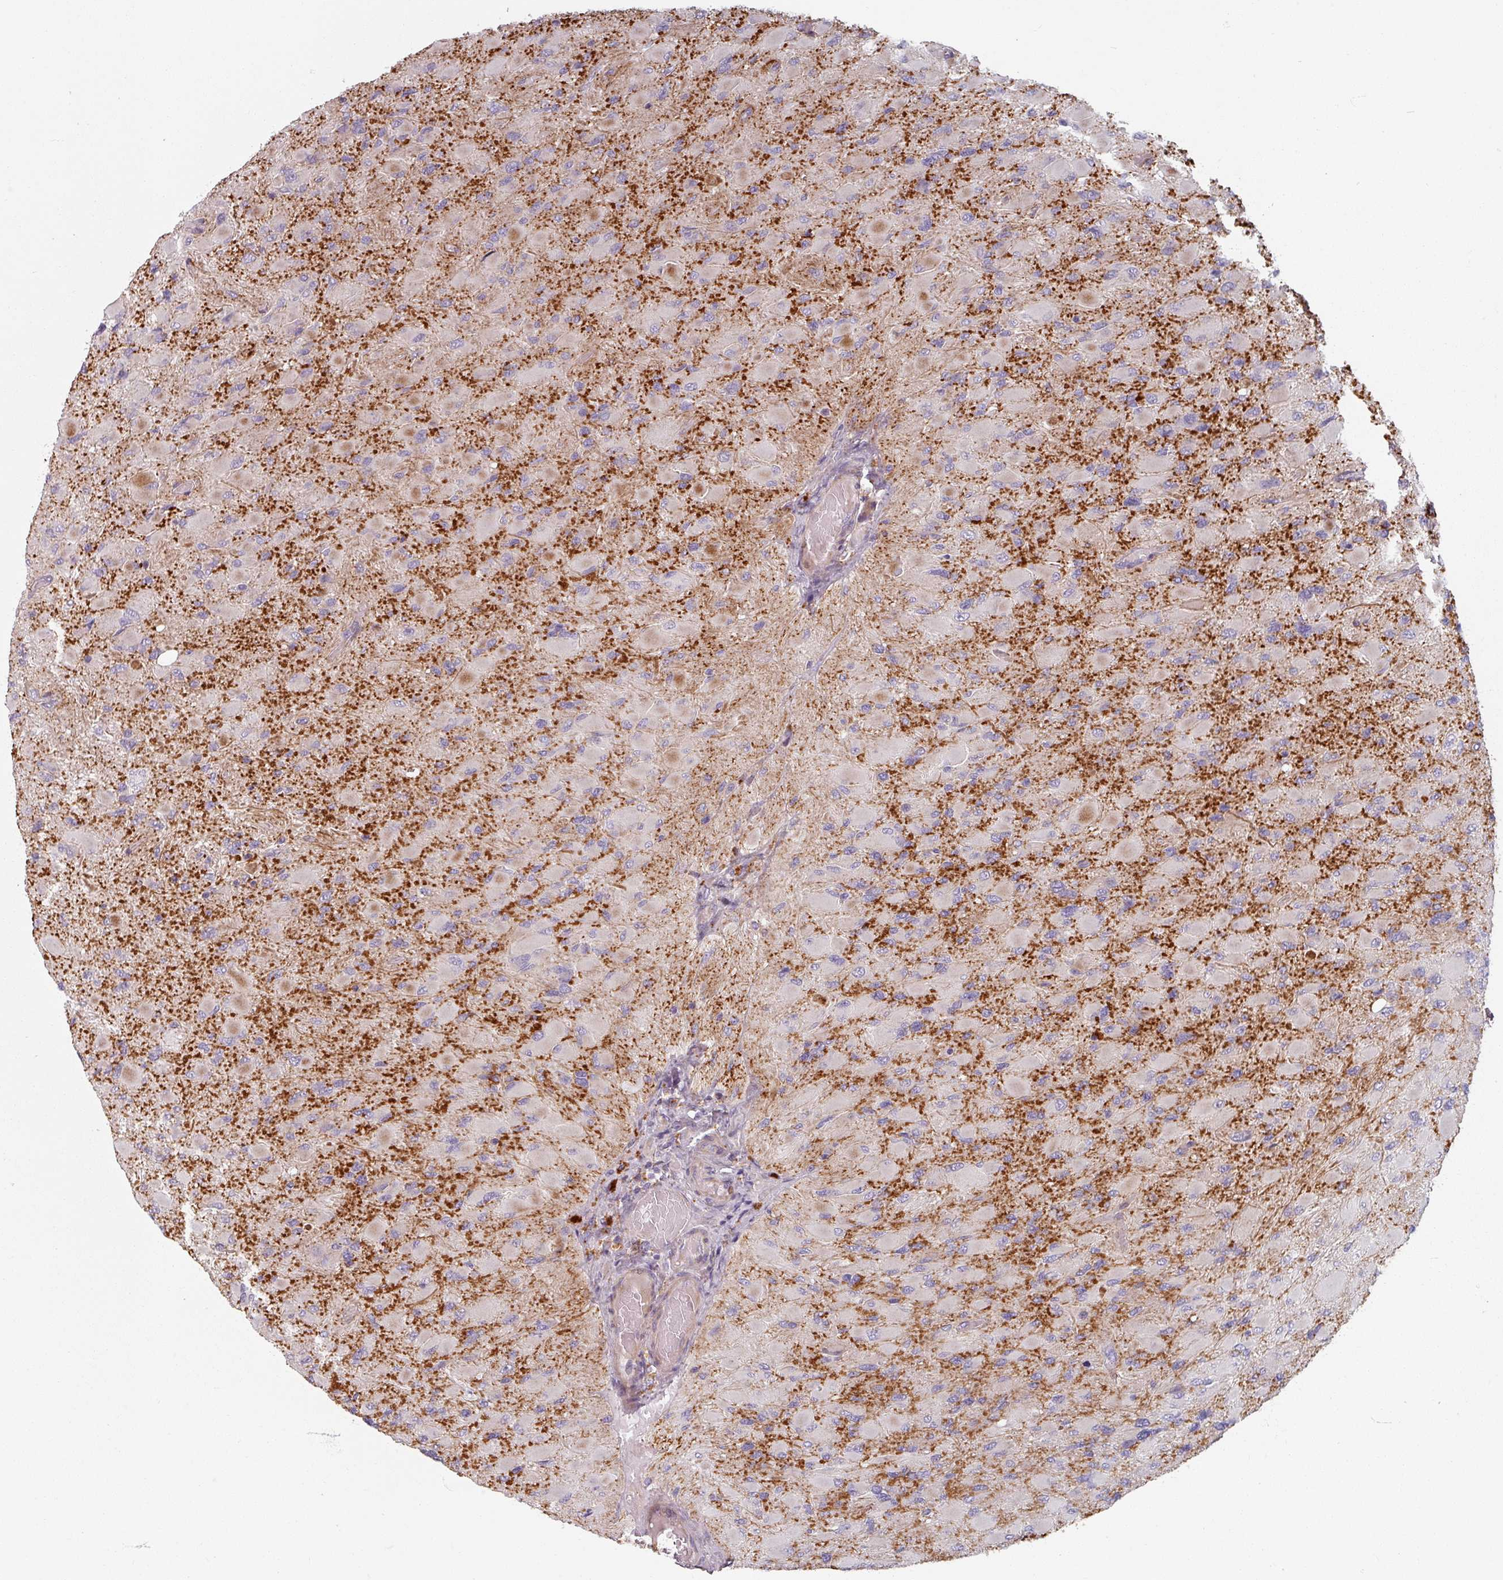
{"staining": {"intensity": "moderate", "quantity": "<25%", "location": "cytoplasmic/membranous"}, "tissue": "glioma", "cell_type": "Tumor cells", "image_type": "cancer", "snomed": [{"axis": "morphology", "description": "Glioma, malignant, High grade"}, {"axis": "topography", "description": "Cerebral cortex"}], "caption": "Tumor cells reveal moderate cytoplasmic/membranous positivity in approximately <25% of cells in glioma.", "gene": "CYB5RL", "patient": {"sex": "female", "age": 36}}